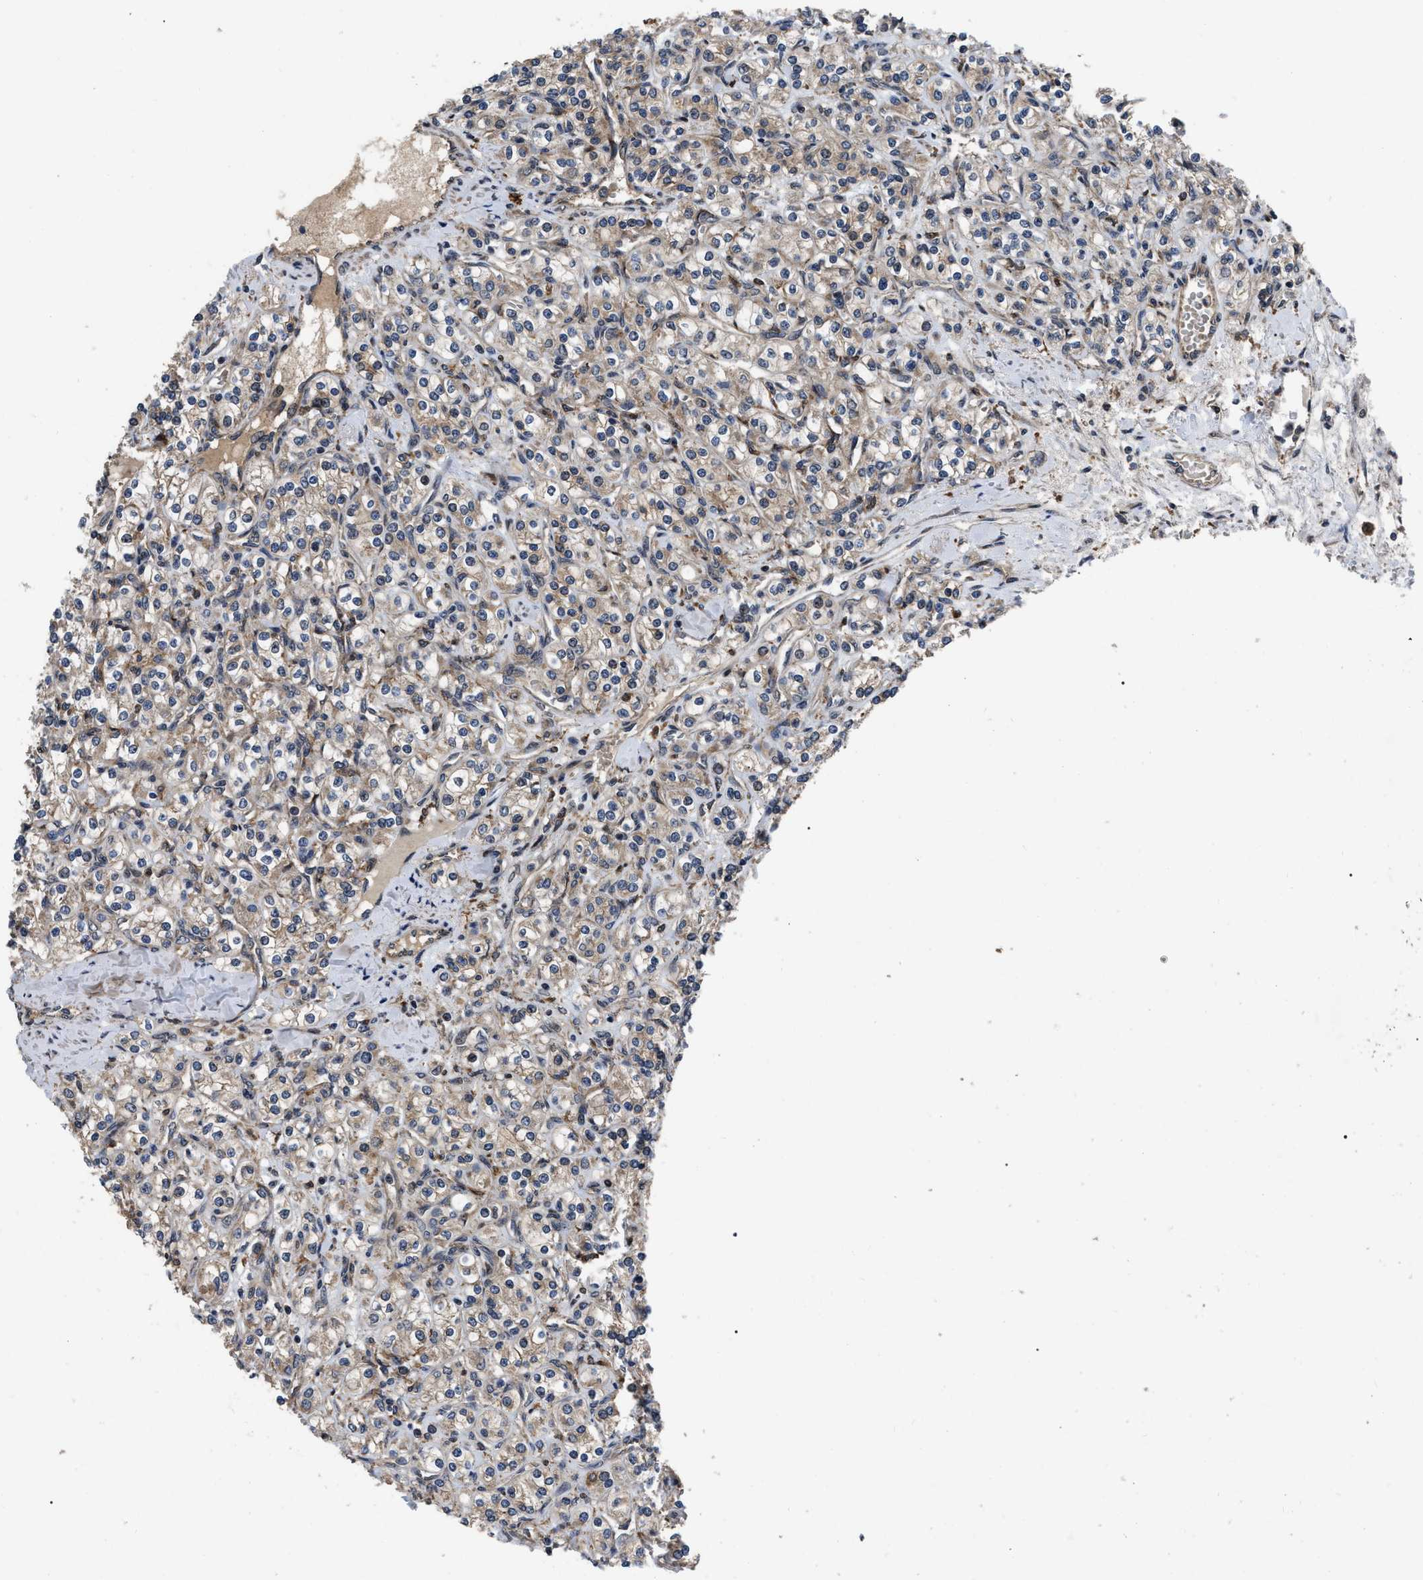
{"staining": {"intensity": "weak", "quantity": ">75%", "location": "cytoplasmic/membranous"}, "tissue": "renal cancer", "cell_type": "Tumor cells", "image_type": "cancer", "snomed": [{"axis": "morphology", "description": "Adenocarcinoma, NOS"}, {"axis": "topography", "description": "Kidney"}], "caption": "Immunohistochemical staining of human adenocarcinoma (renal) demonstrates weak cytoplasmic/membranous protein expression in approximately >75% of tumor cells. Immunohistochemistry (ihc) stains the protein in brown and the nuclei are stained blue.", "gene": "PPWD1", "patient": {"sex": "male", "age": 77}}